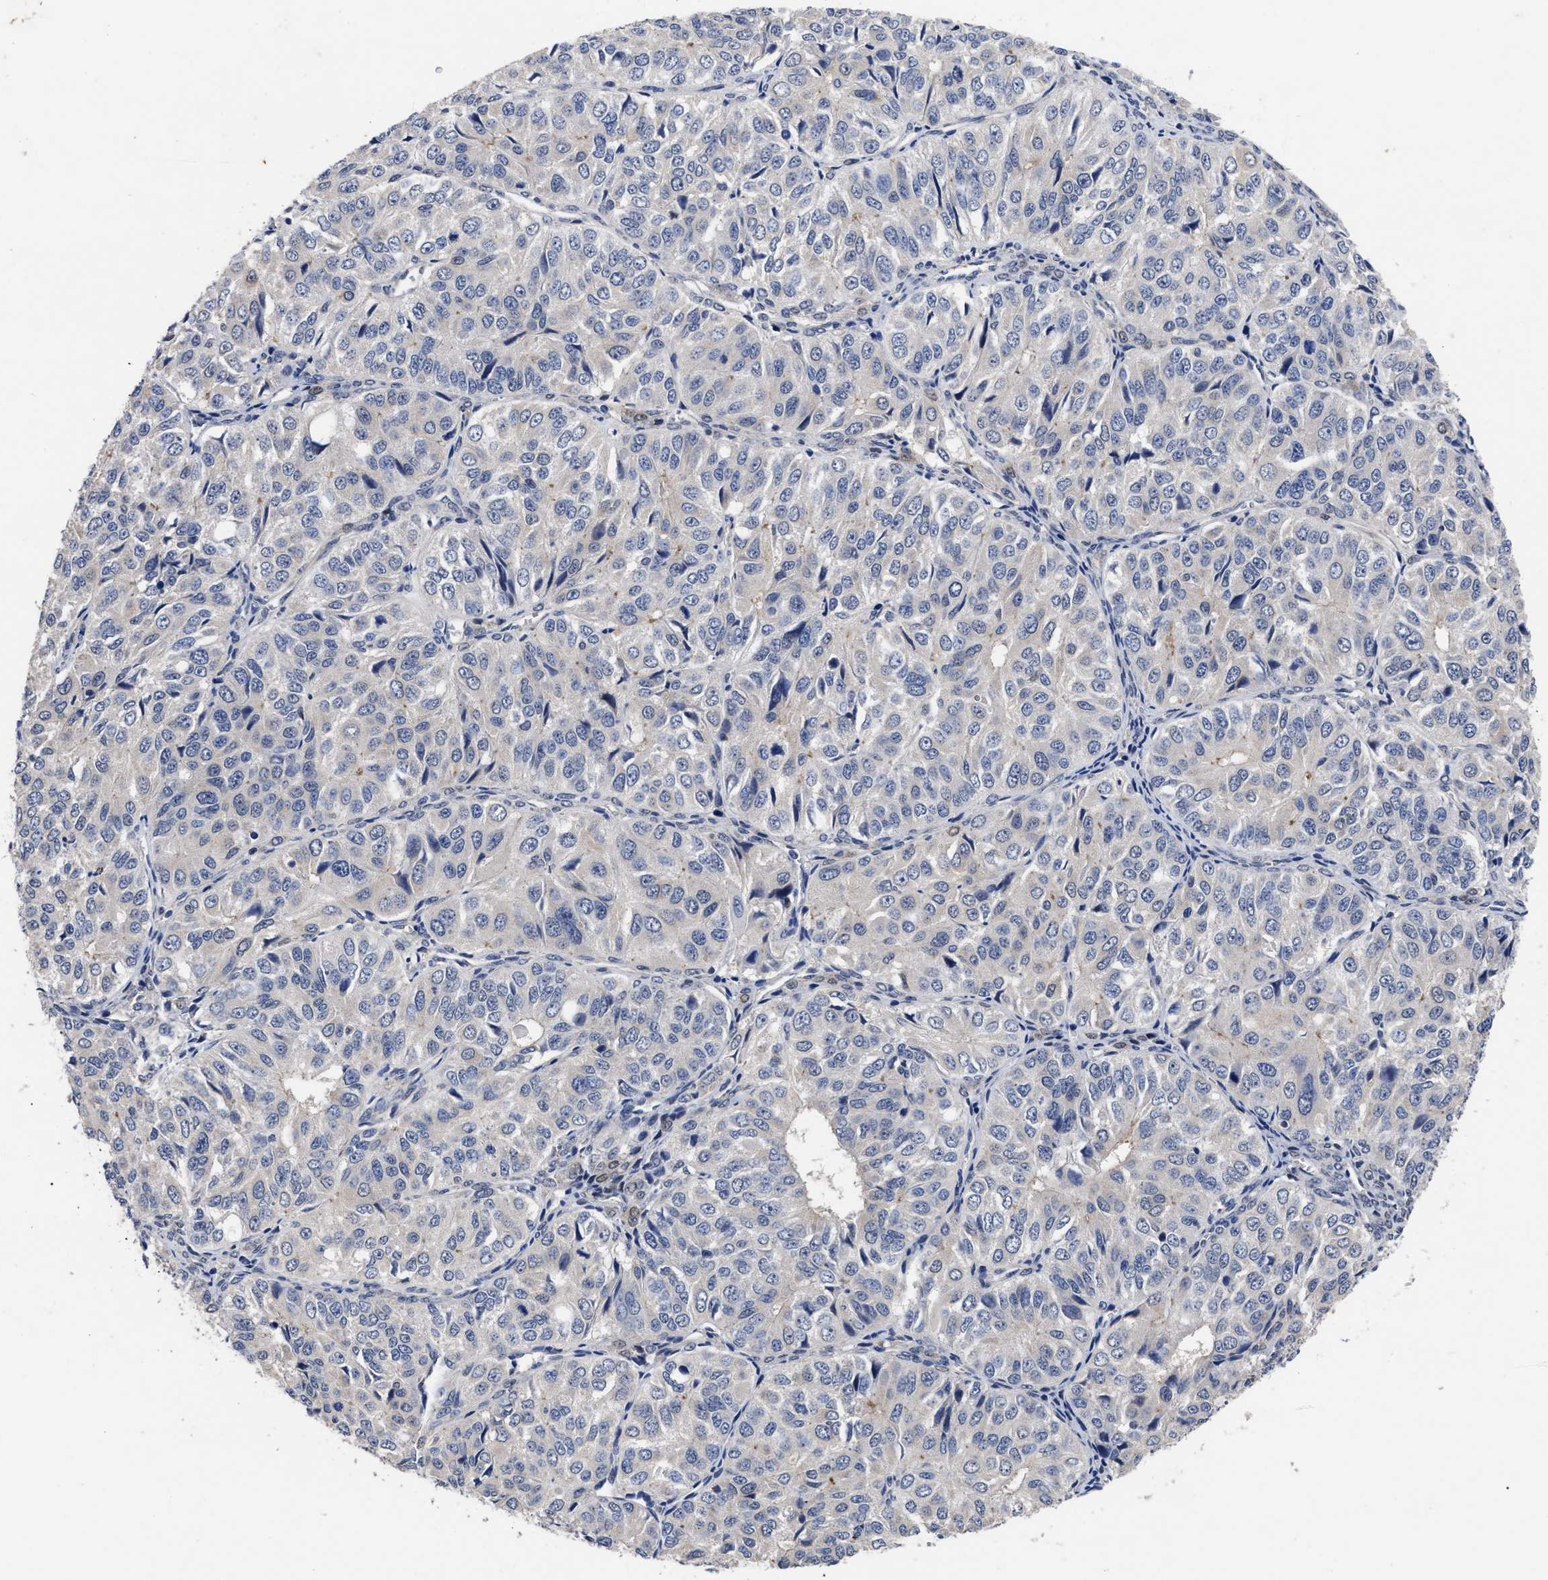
{"staining": {"intensity": "negative", "quantity": "none", "location": "none"}, "tissue": "ovarian cancer", "cell_type": "Tumor cells", "image_type": "cancer", "snomed": [{"axis": "morphology", "description": "Carcinoma, endometroid"}, {"axis": "topography", "description": "Ovary"}], "caption": "The micrograph demonstrates no significant staining in tumor cells of ovarian endometroid carcinoma.", "gene": "CCN5", "patient": {"sex": "female", "age": 51}}